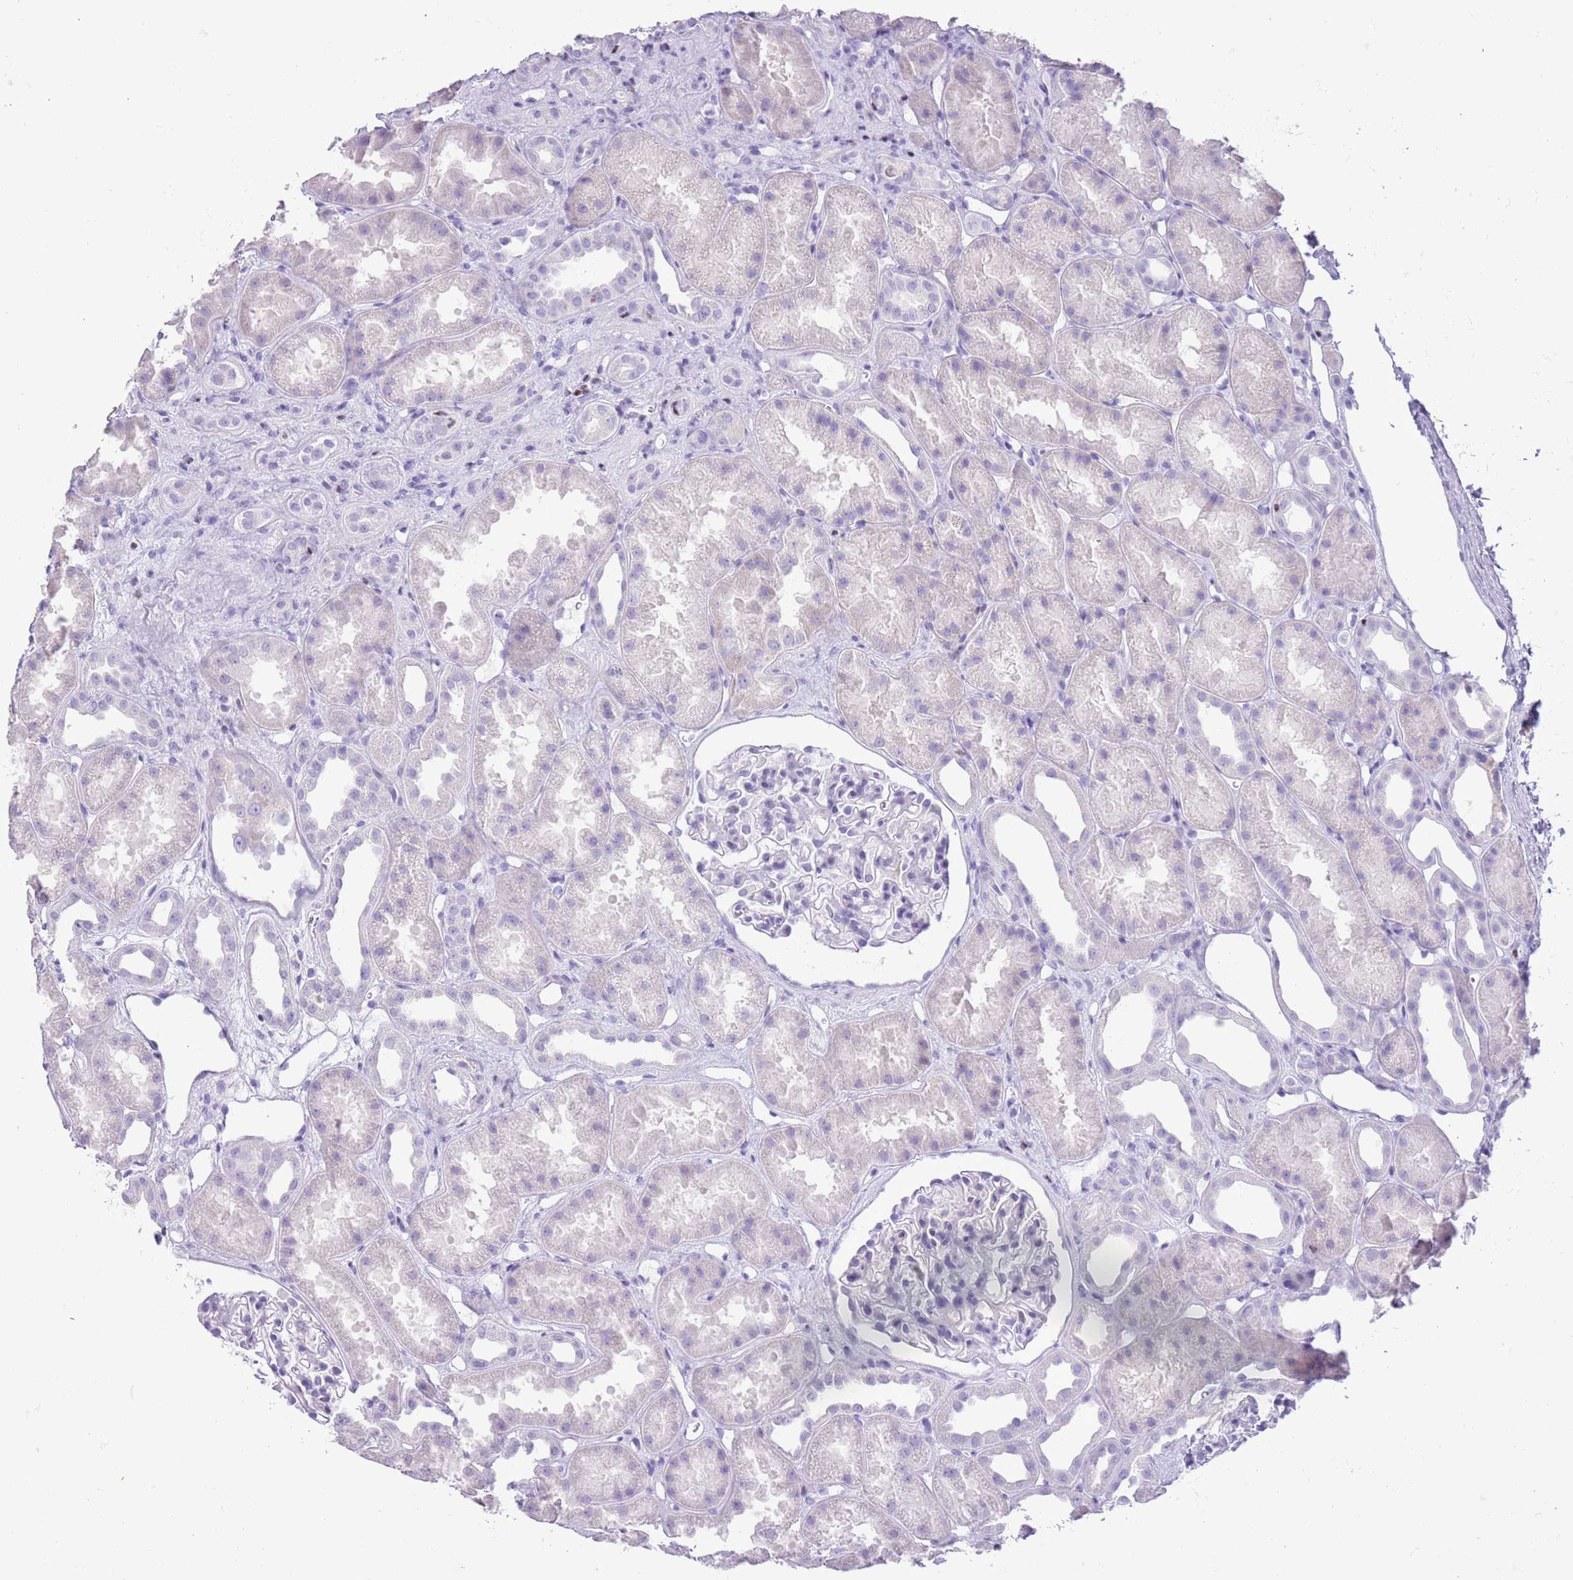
{"staining": {"intensity": "negative", "quantity": "none", "location": "none"}, "tissue": "kidney", "cell_type": "Cells in glomeruli", "image_type": "normal", "snomed": [{"axis": "morphology", "description": "Normal tissue, NOS"}, {"axis": "topography", "description": "Kidney"}], "caption": "Human kidney stained for a protein using IHC demonstrates no expression in cells in glomeruli.", "gene": "BCL11B", "patient": {"sex": "male", "age": 61}}